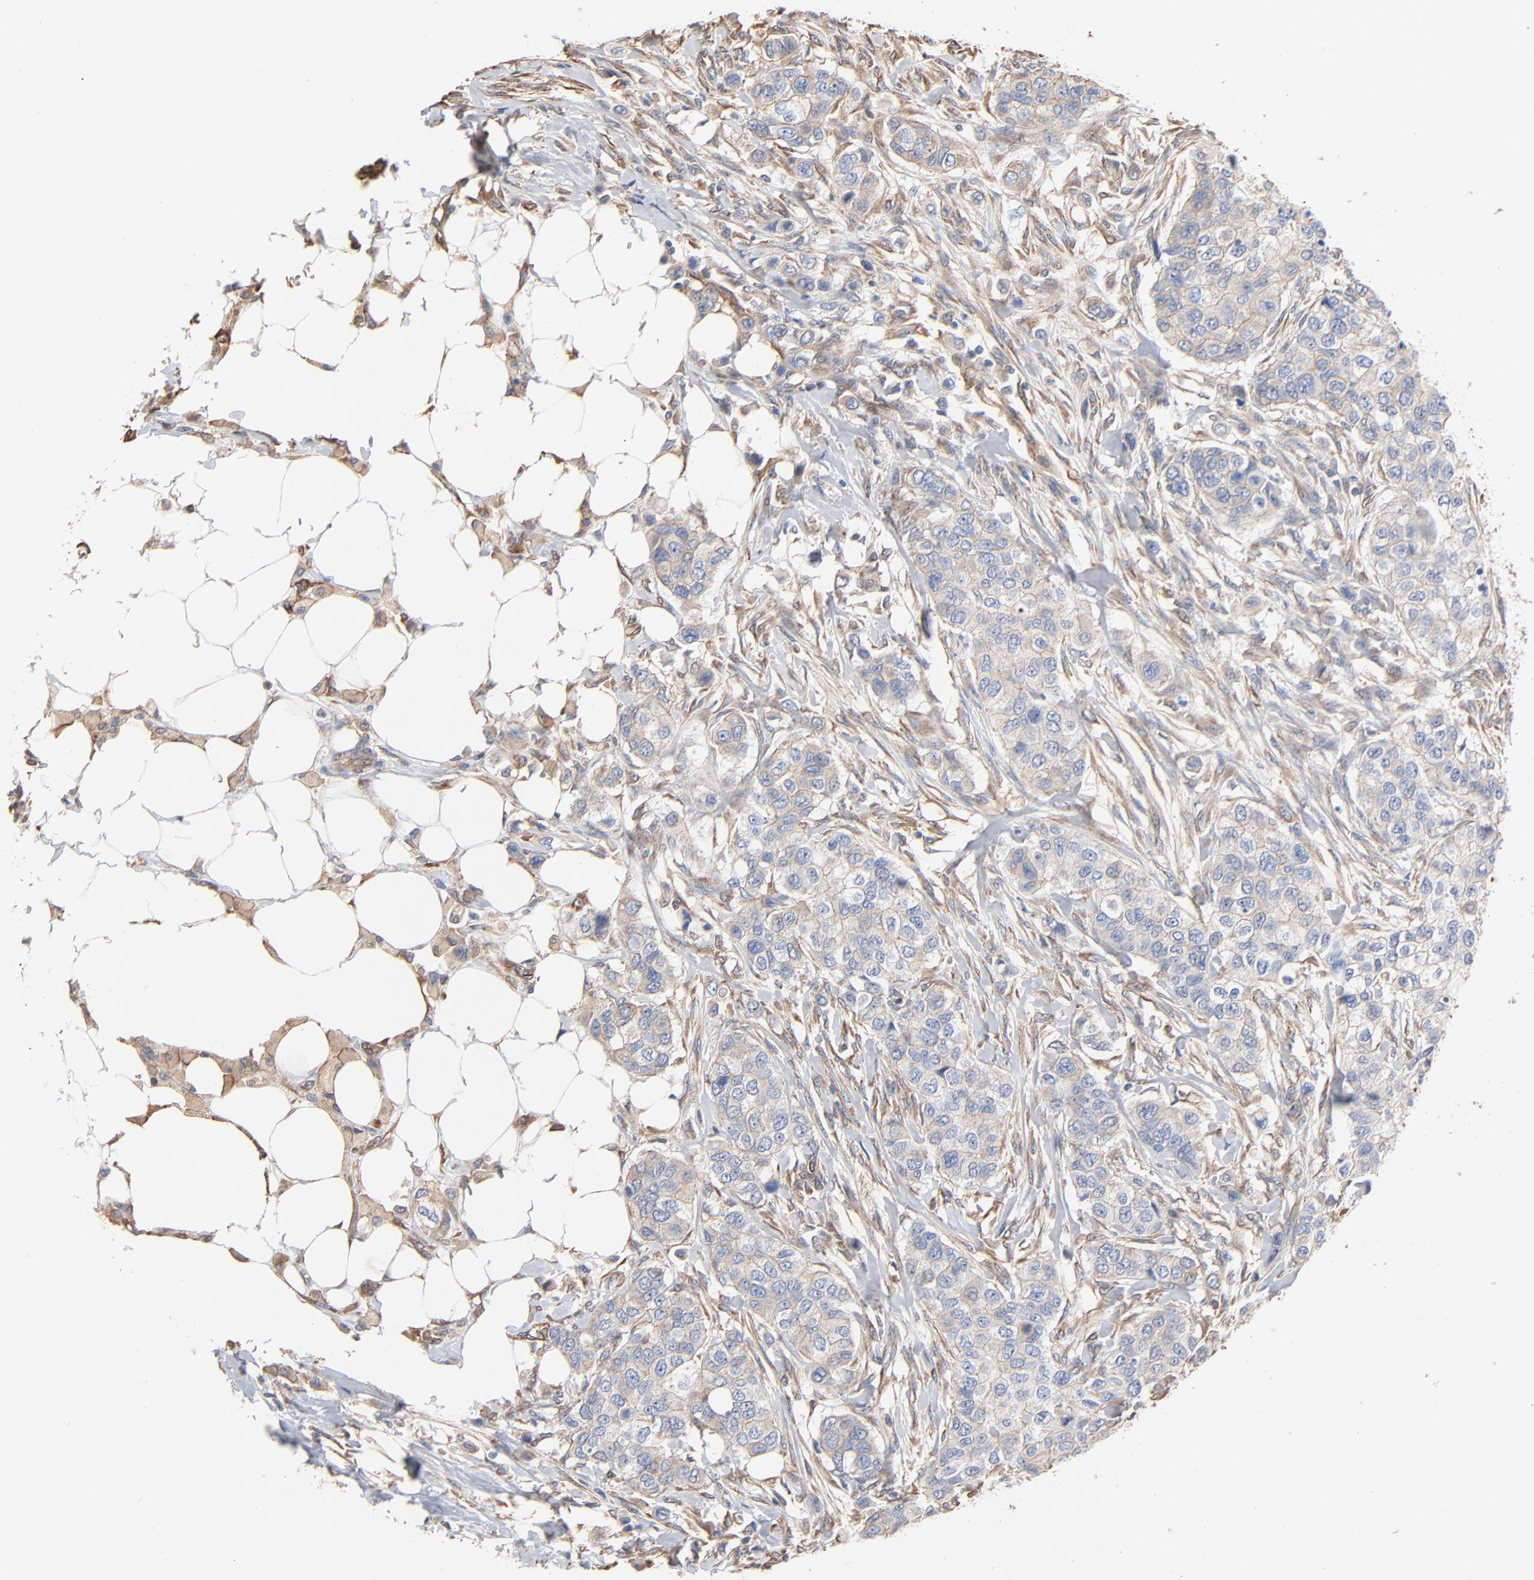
{"staining": {"intensity": "negative", "quantity": "none", "location": "none"}, "tissue": "breast cancer", "cell_type": "Tumor cells", "image_type": "cancer", "snomed": [{"axis": "morphology", "description": "Normal tissue, NOS"}, {"axis": "morphology", "description": "Duct carcinoma"}, {"axis": "topography", "description": "Breast"}], "caption": "An image of human breast intraductal carcinoma is negative for staining in tumor cells.", "gene": "ABCD4", "patient": {"sex": "female", "age": 49}}